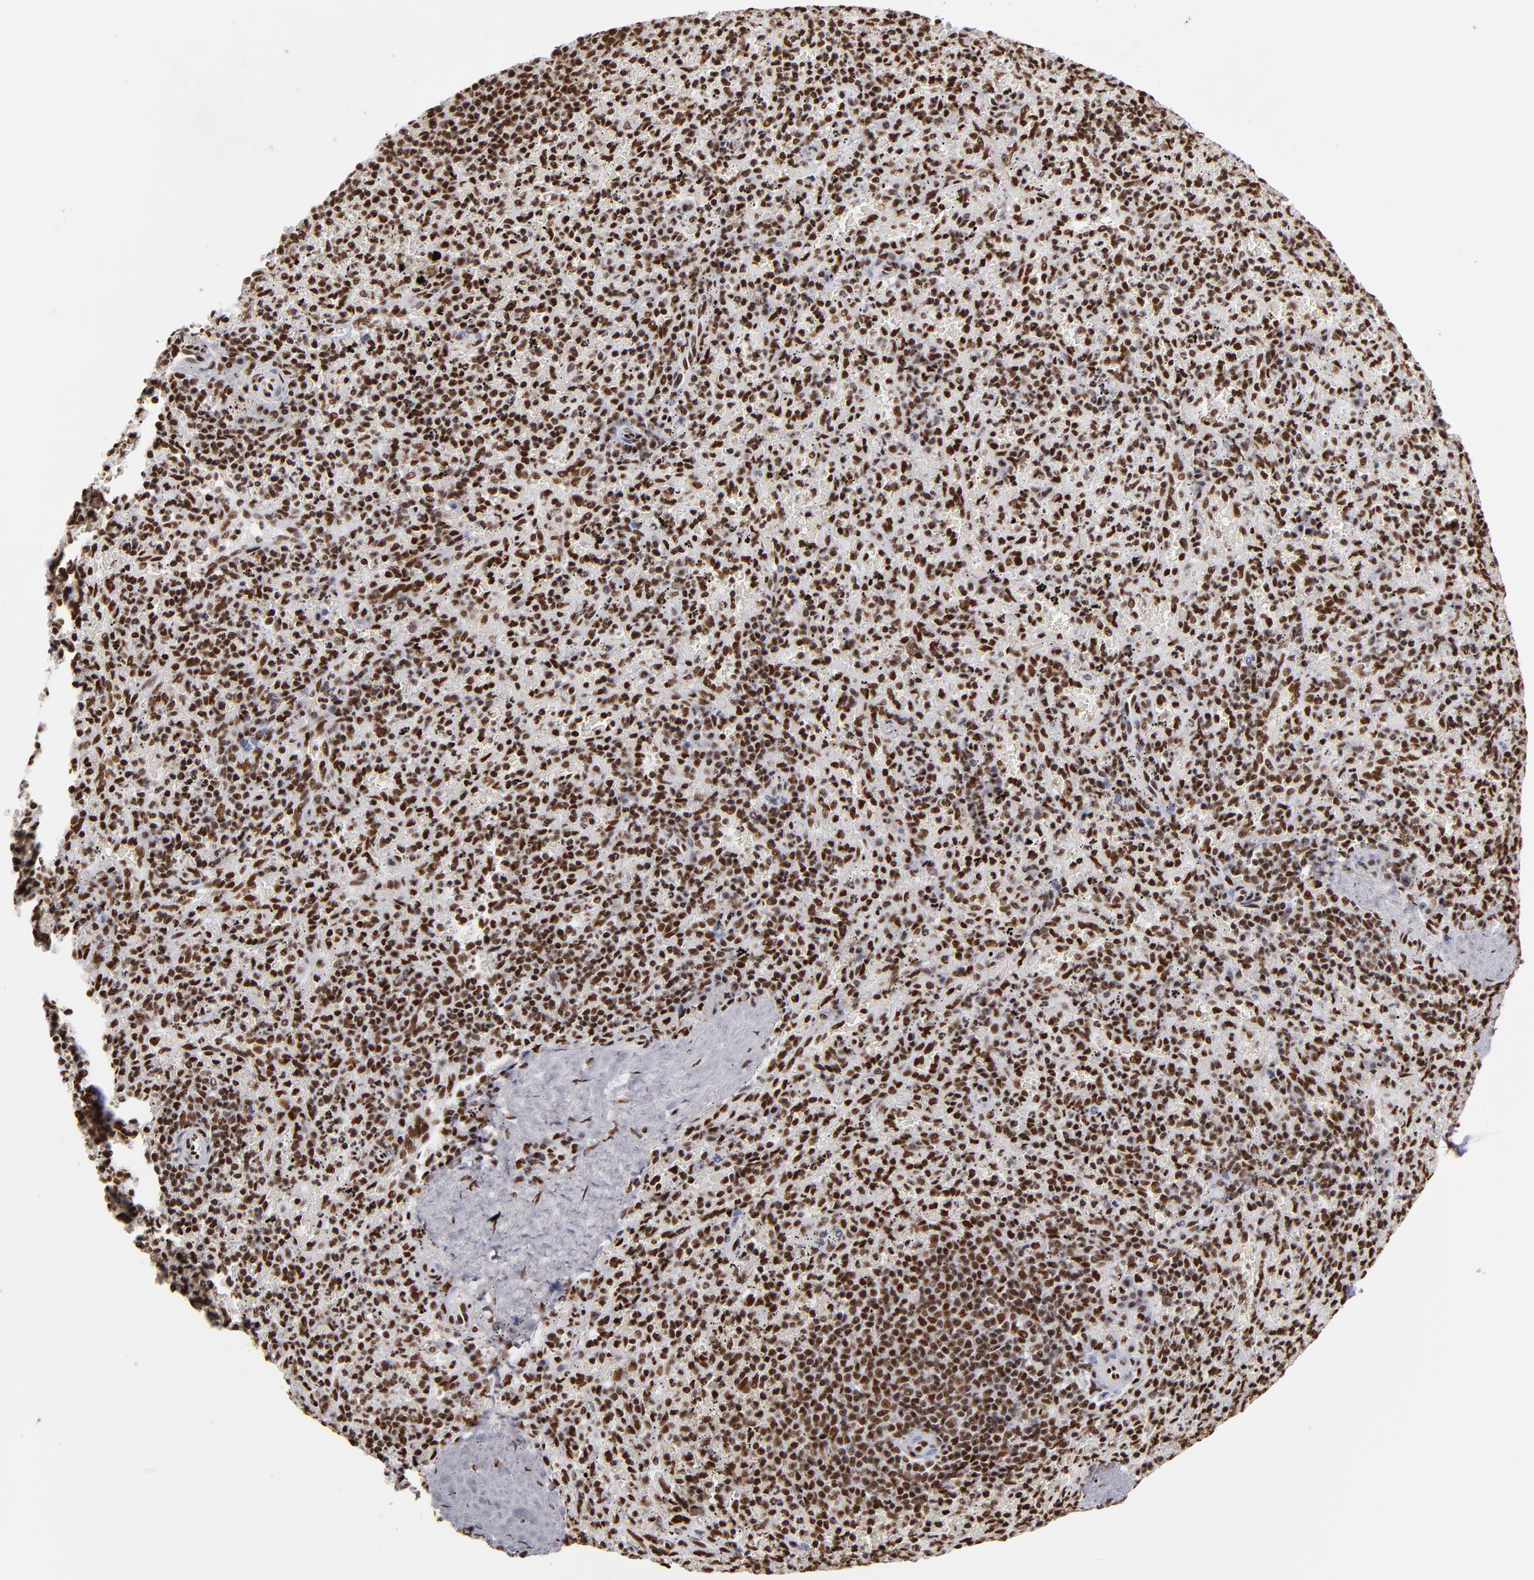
{"staining": {"intensity": "strong", "quantity": ">75%", "location": "nuclear"}, "tissue": "spleen", "cell_type": "Cells in red pulp", "image_type": "normal", "snomed": [{"axis": "morphology", "description": "Normal tissue, NOS"}, {"axis": "topography", "description": "Spleen"}], "caption": "Protein staining reveals strong nuclear expression in about >75% of cells in red pulp in normal spleen. (DAB (3,3'-diaminobenzidine) = brown stain, brightfield microscopy at high magnification).", "gene": "MRE11", "patient": {"sex": "female", "age": 43}}